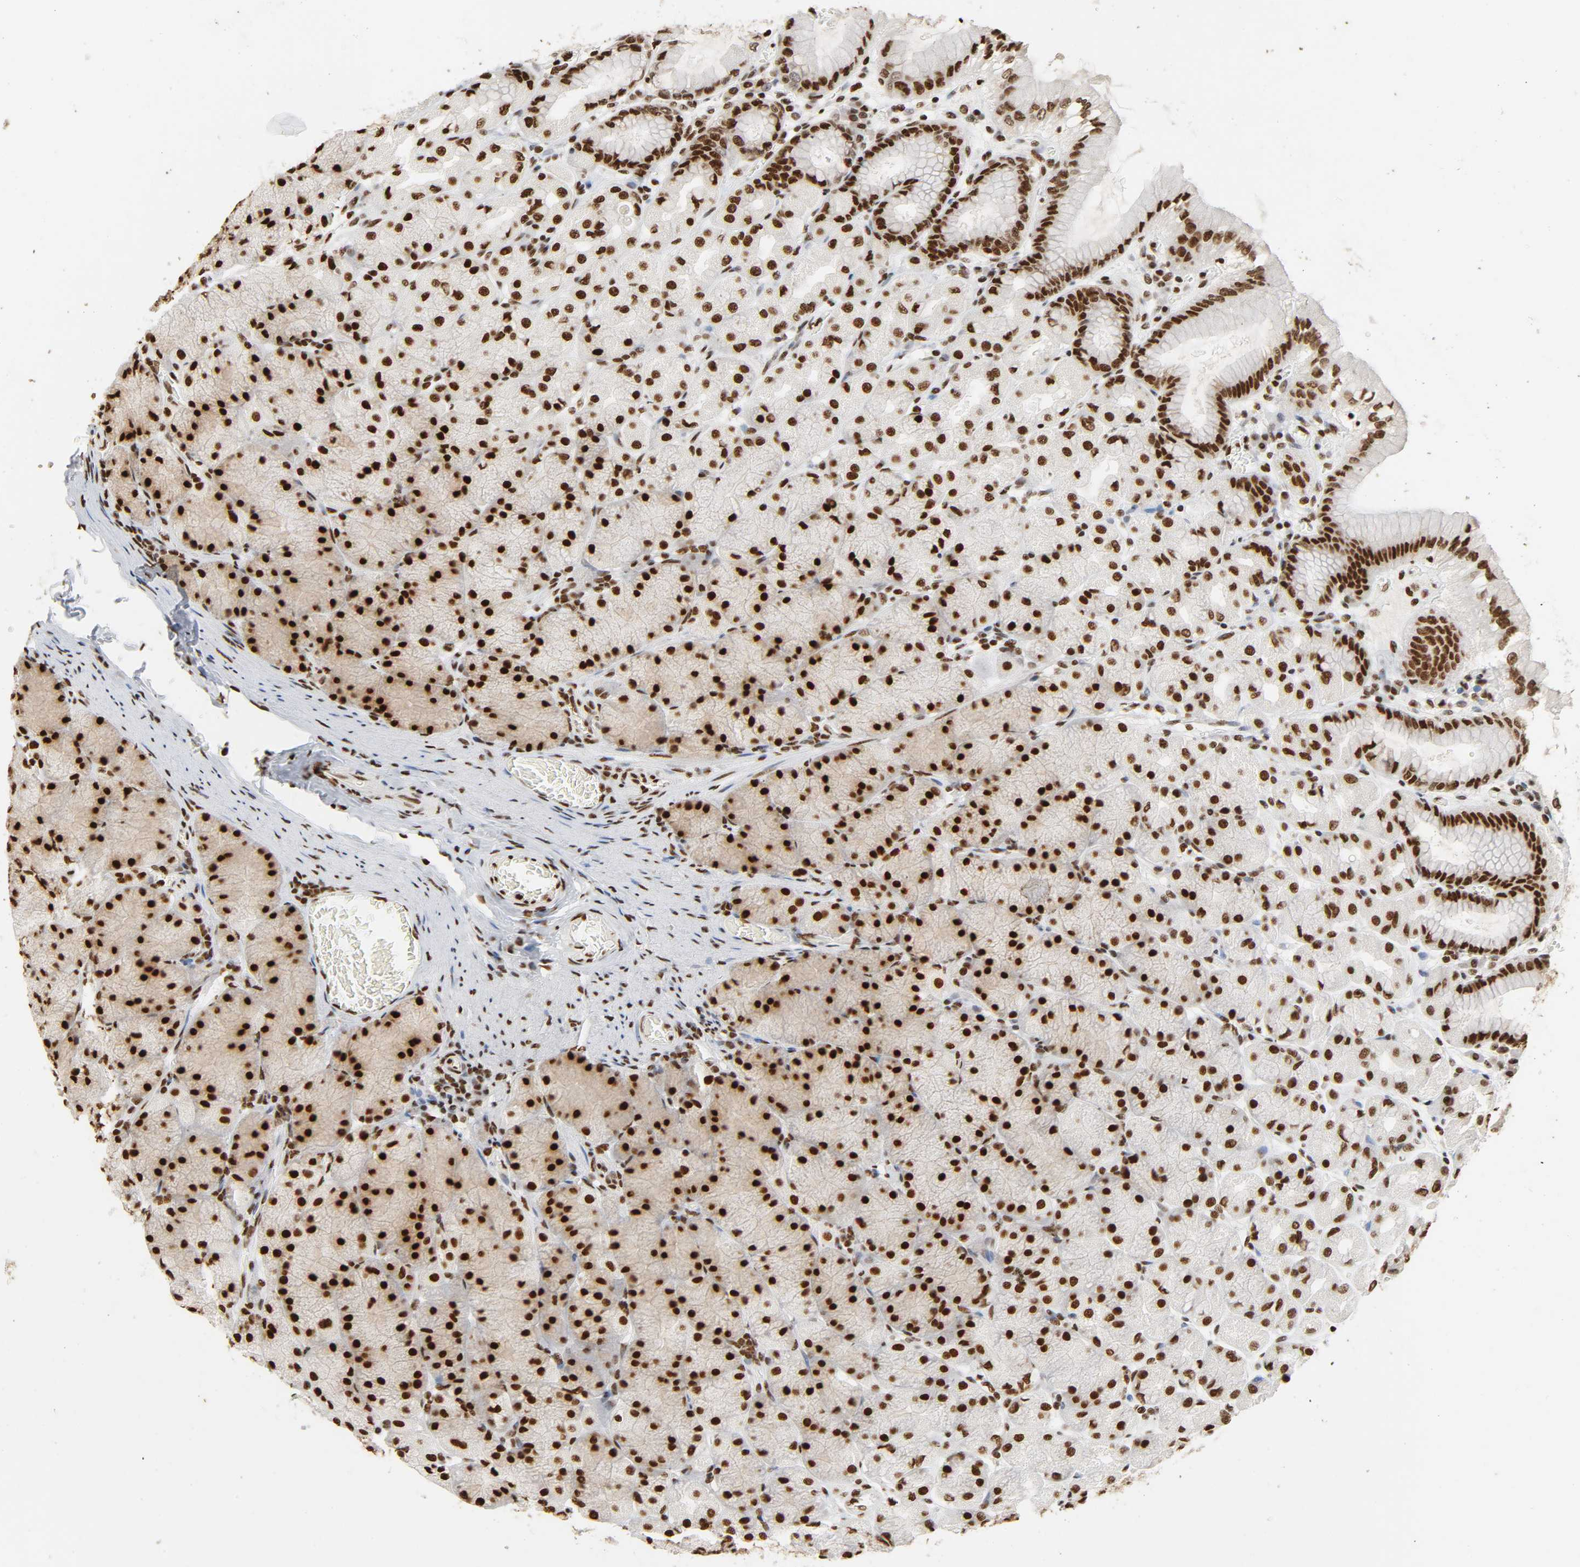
{"staining": {"intensity": "strong", "quantity": ">75%", "location": "nuclear"}, "tissue": "stomach", "cell_type": "Glandular cells", "image_type": "normal", "snomed": [{"axis": "morphology", "description": "Normal tissue, NOS"}, {"axis": "topography", "description": "Stomach, upper"}], "caption": "Immunohistochemistry (IHC) histopathology image of unremarkable human stomach stained for a protein (brown), which shows high levels of strong nuclear expression in about >75% of glandular cells.", "gene": "HNRNPC", "patient": {"sex": "female", "age": 56}}